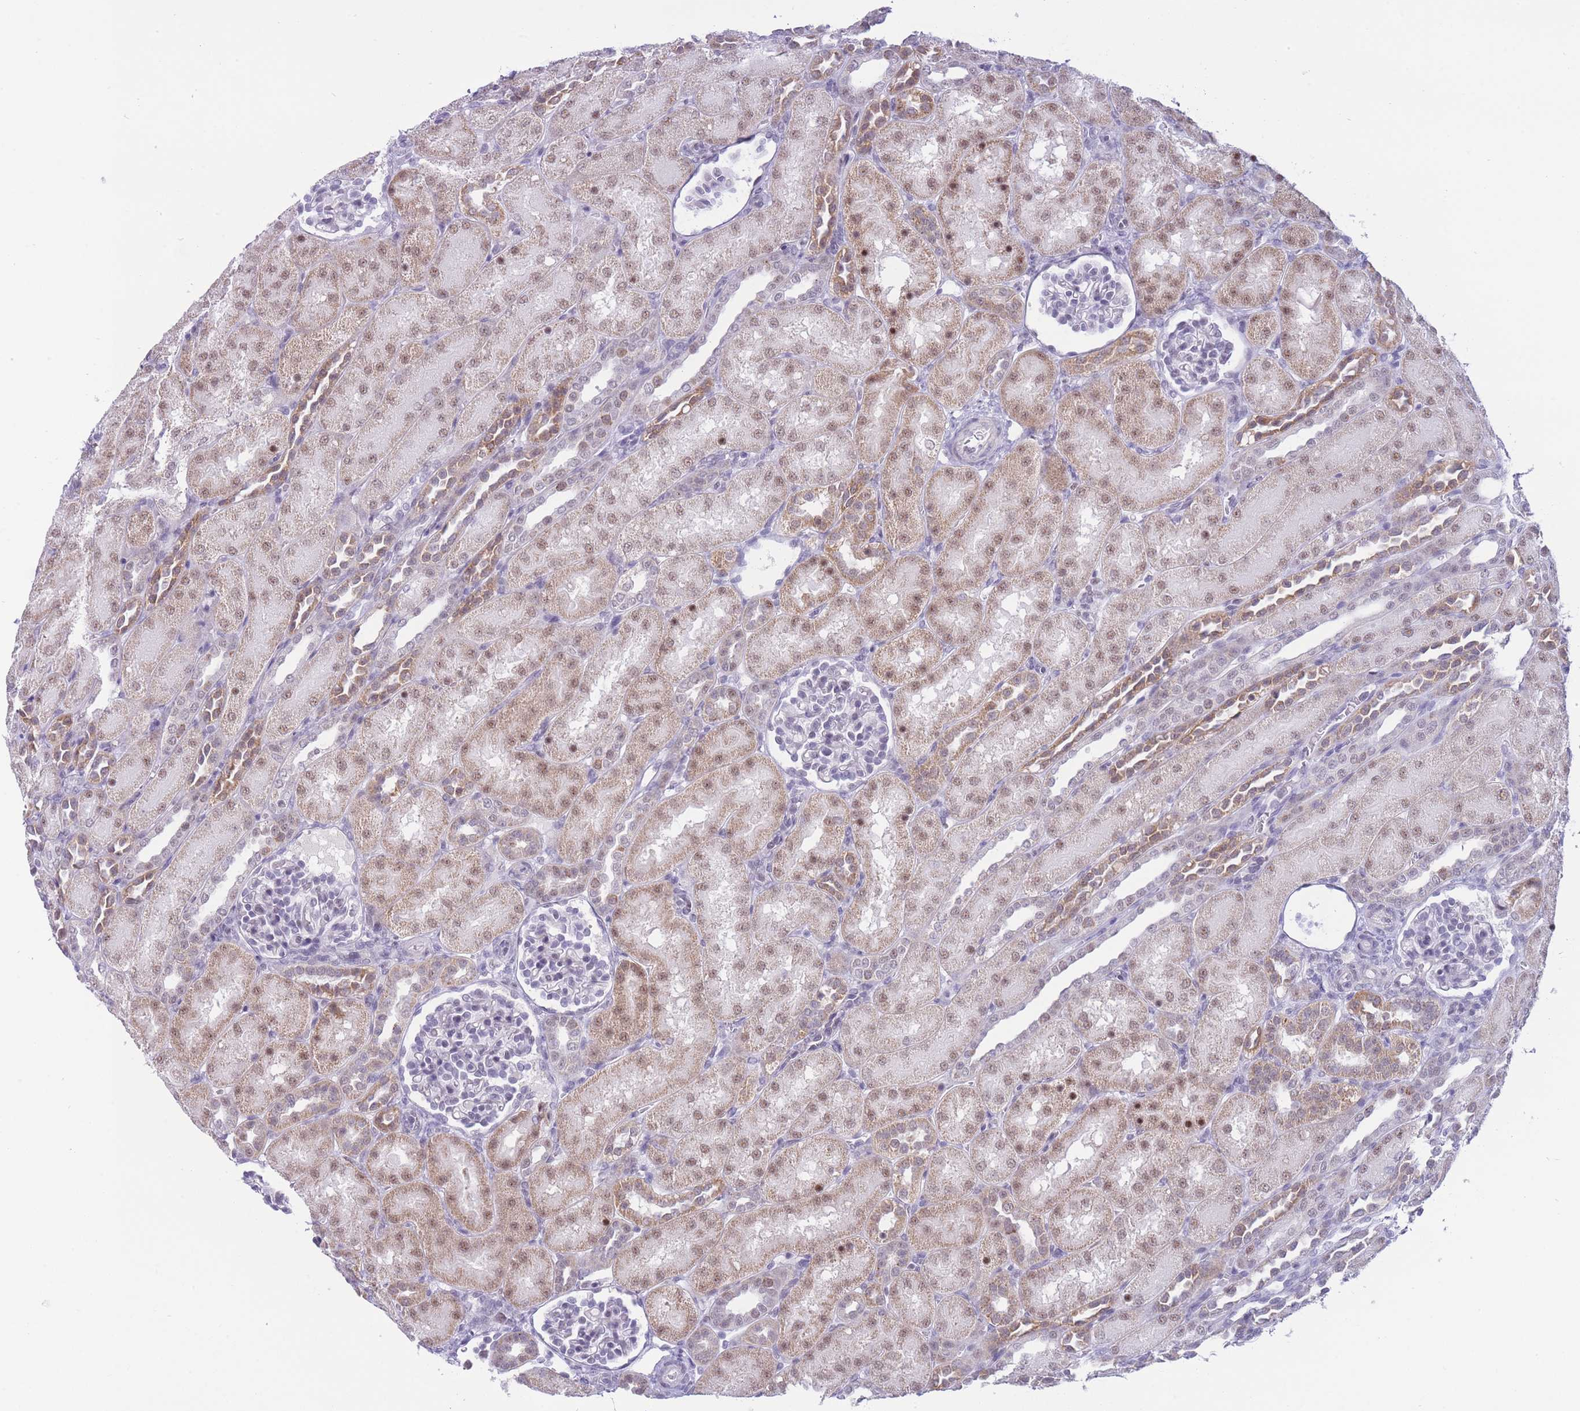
{"staining": {"intensity": "negative", "quantity": "none", "location": "none"}, "tissue": "kidney", "cell_type": "Cells in glomeruli", "image_type": "normal", "snomed": [{"axis": "morphology", "description": "Normal tissue, NOS"}, {"axis": "topography", "description": "Kidney"}], "caption": "This is an immunohistochemistry micrograph of normal kidney. There is no staining in cells in glomeruli.", "gene": "CYP2B6", "patient": {"sex": "male", "age": 1}}